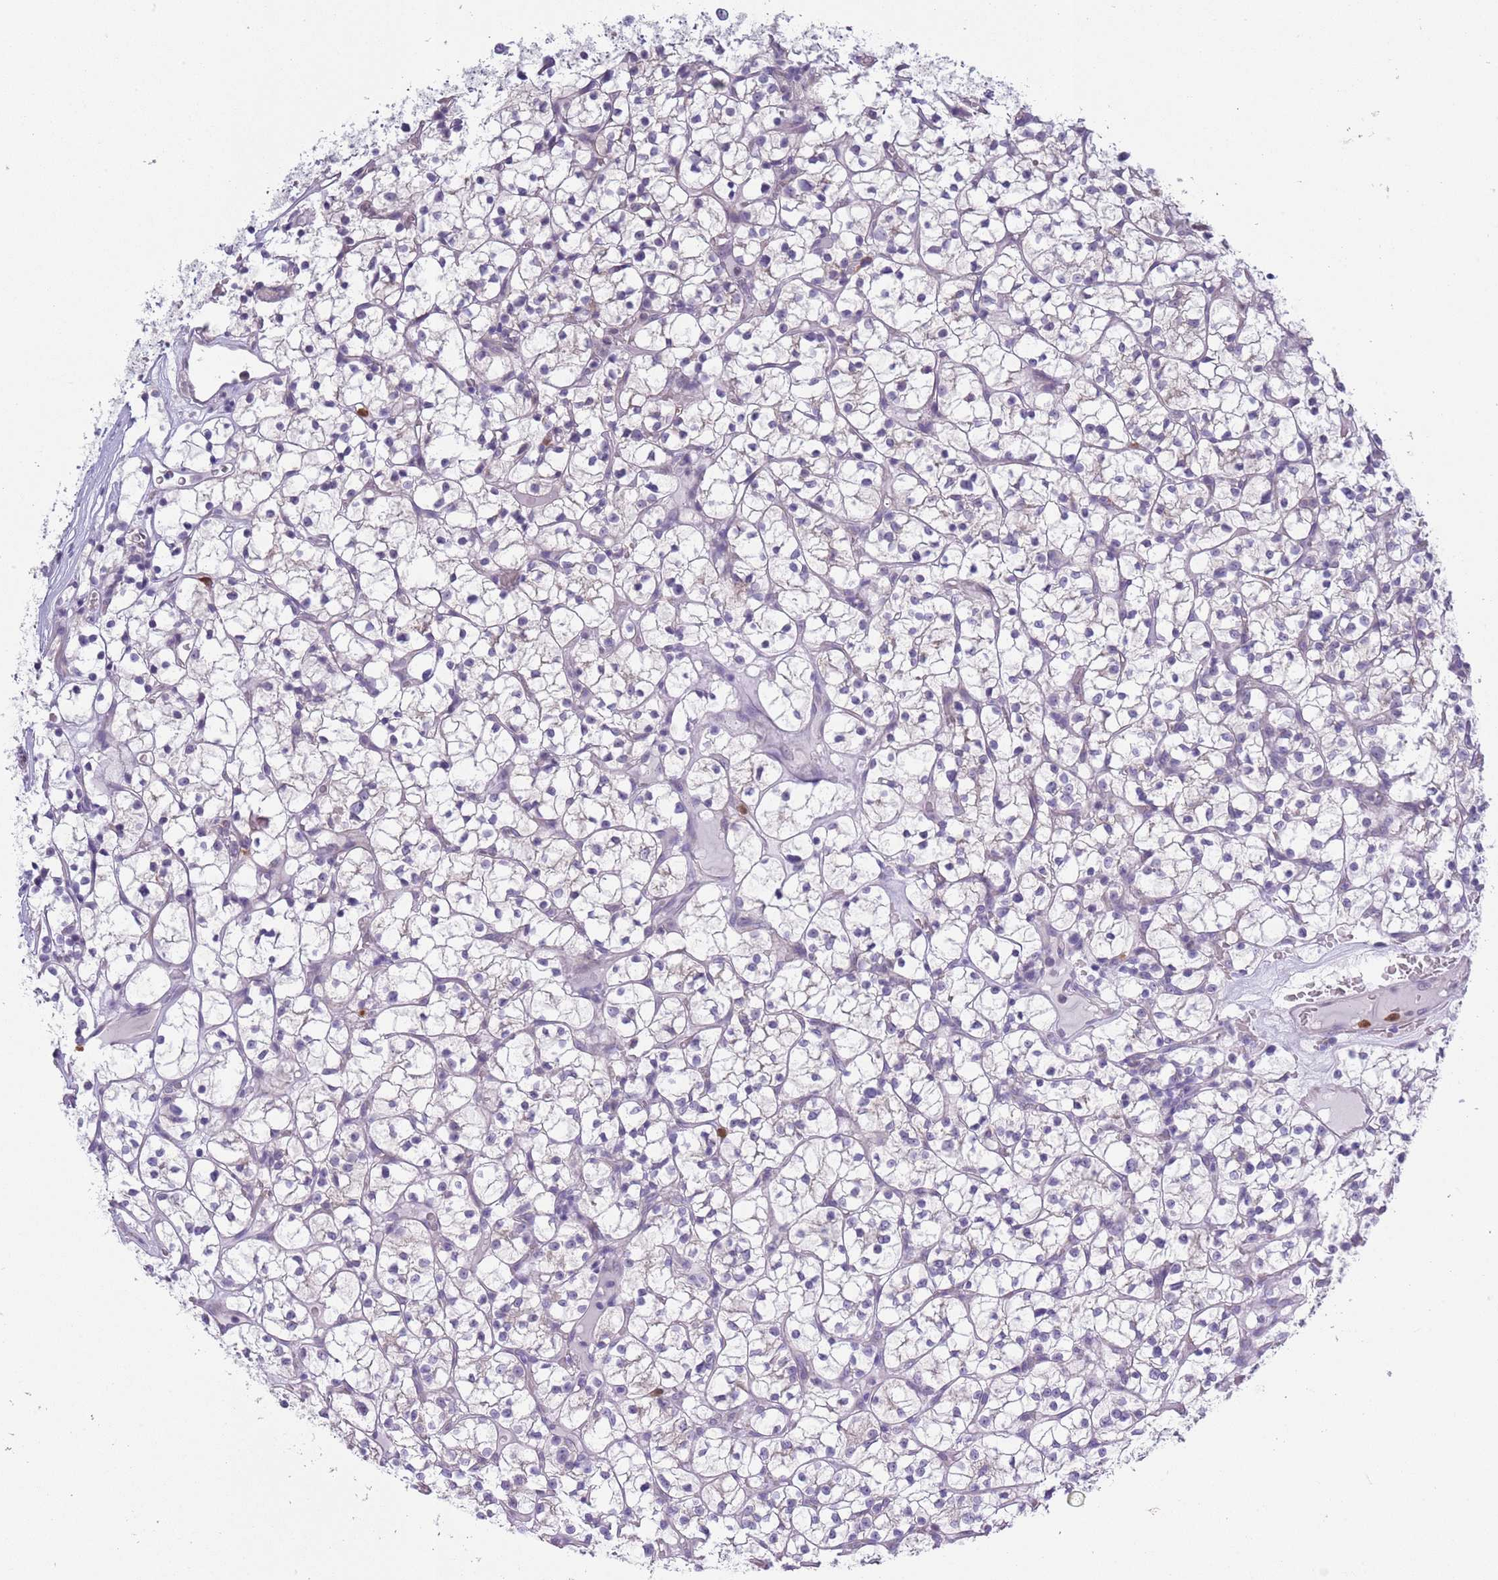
{"staining": {"intensity": "negative", "quantity": "none", "location": "none"}, "tissue": "renal cancer", "cell_type": "Tumor cells", "image_type": "cancer", "snomed": [{"axis": "morphology", "description": "Adenocarcinoma, NOS"}, {"axis": "topography", "description": "Kidney"}], "caption": "A micrograph of renal cancer (adenocarcinoma) stained for a protein reveals no brown staining in tumor cells. (Brightfield microscopy of DAB (3,3'-diaminobenzidine) IHC at high magnification).", "gene": "ZFP2", "patient": {"sex": "female", "age": 64}}